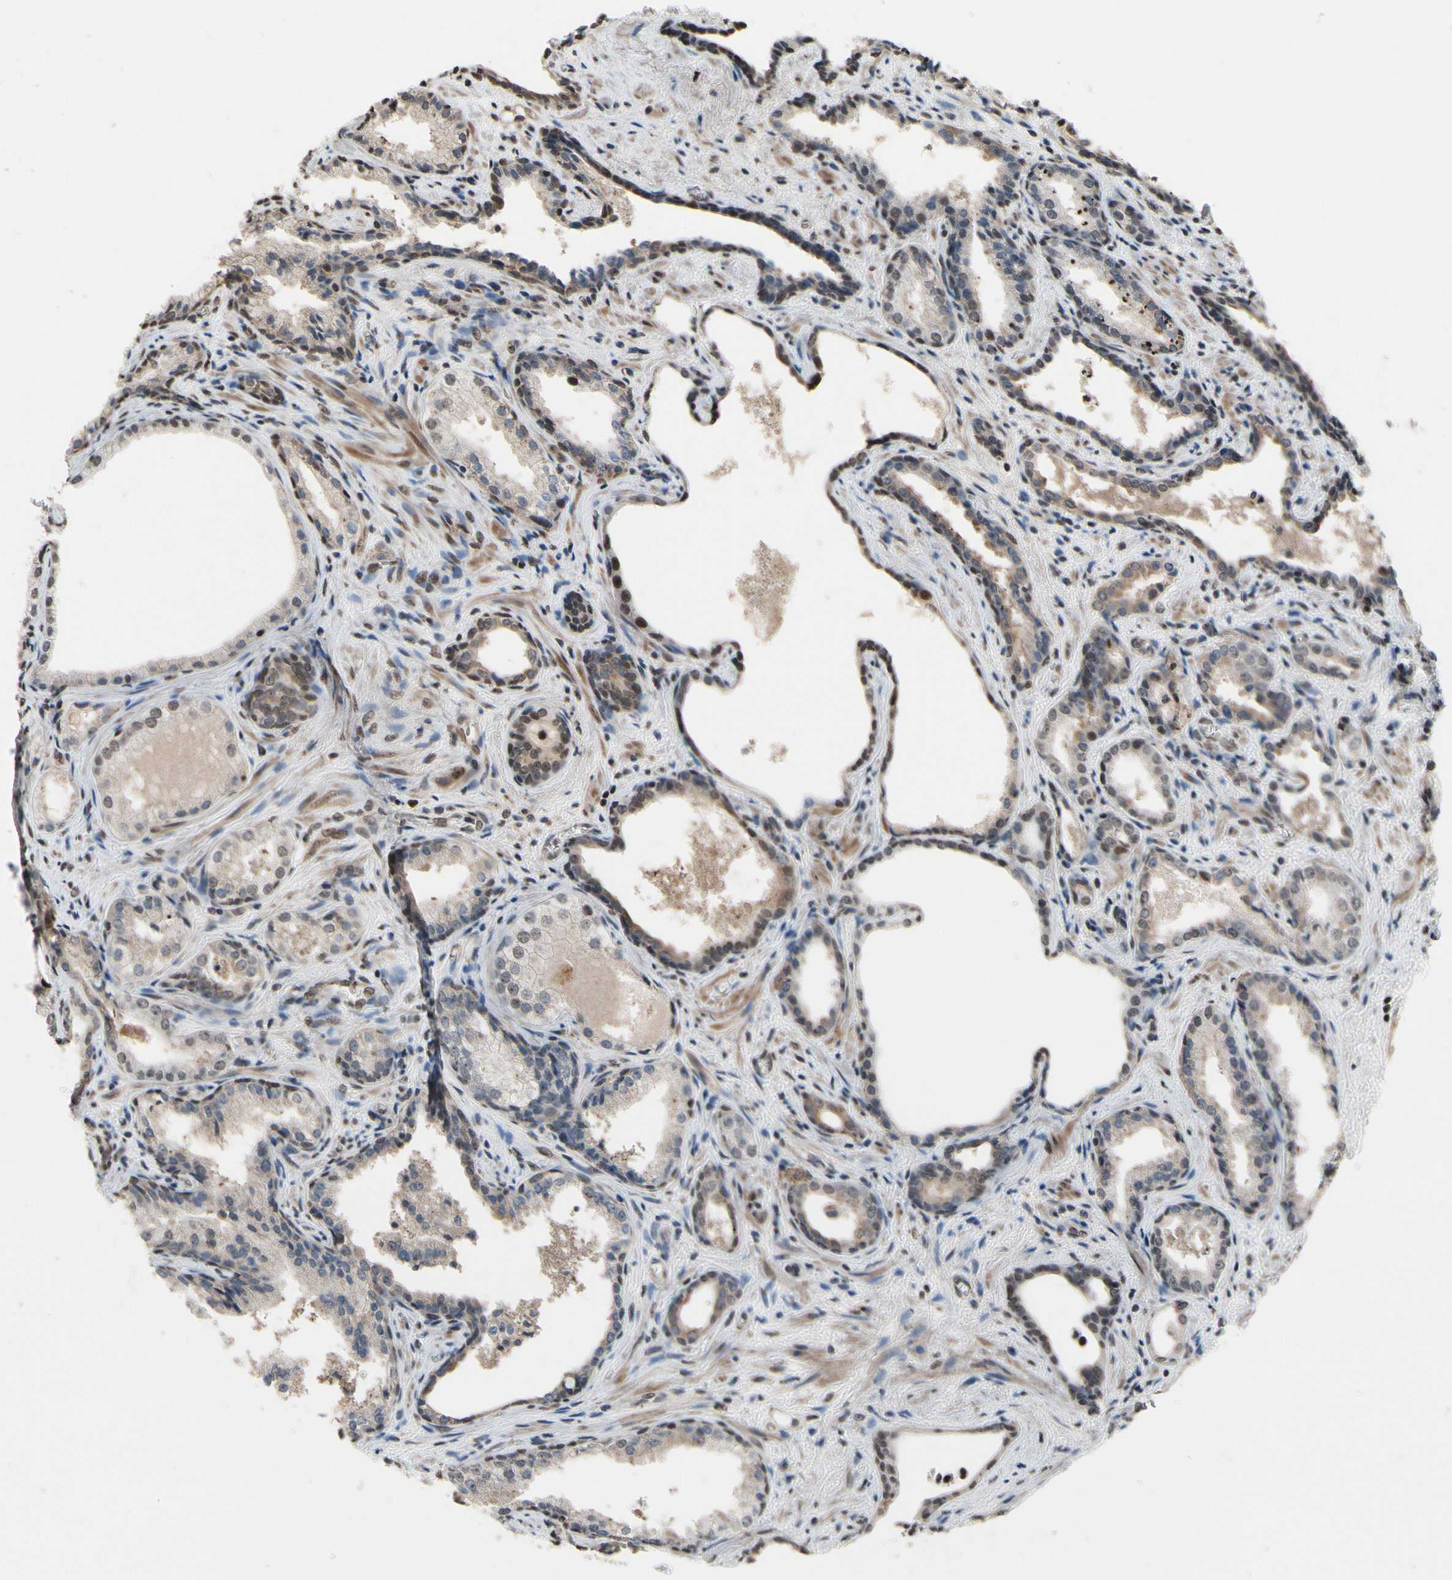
{"staining": {"intensity": "moderate", "quantity": "25%-75%", "location": "nuclear"}, "tissue": "prostate cancer", "cell_type": "Tumor cells", "image_type": "cancer", "snomed": [{"axis": "morphology", "description": "Adenocarcinoma, Low grade"}, {"axis": "topography", "description": "Prostate"}], "caption": "A photomicrograph of human prostate low-grade adenocarcinoma stained for a protein shows moderate nuclear brown staining in tumor cells.", "gene": "HIPK2", "patient": {"sex": "male", "age": 60}}